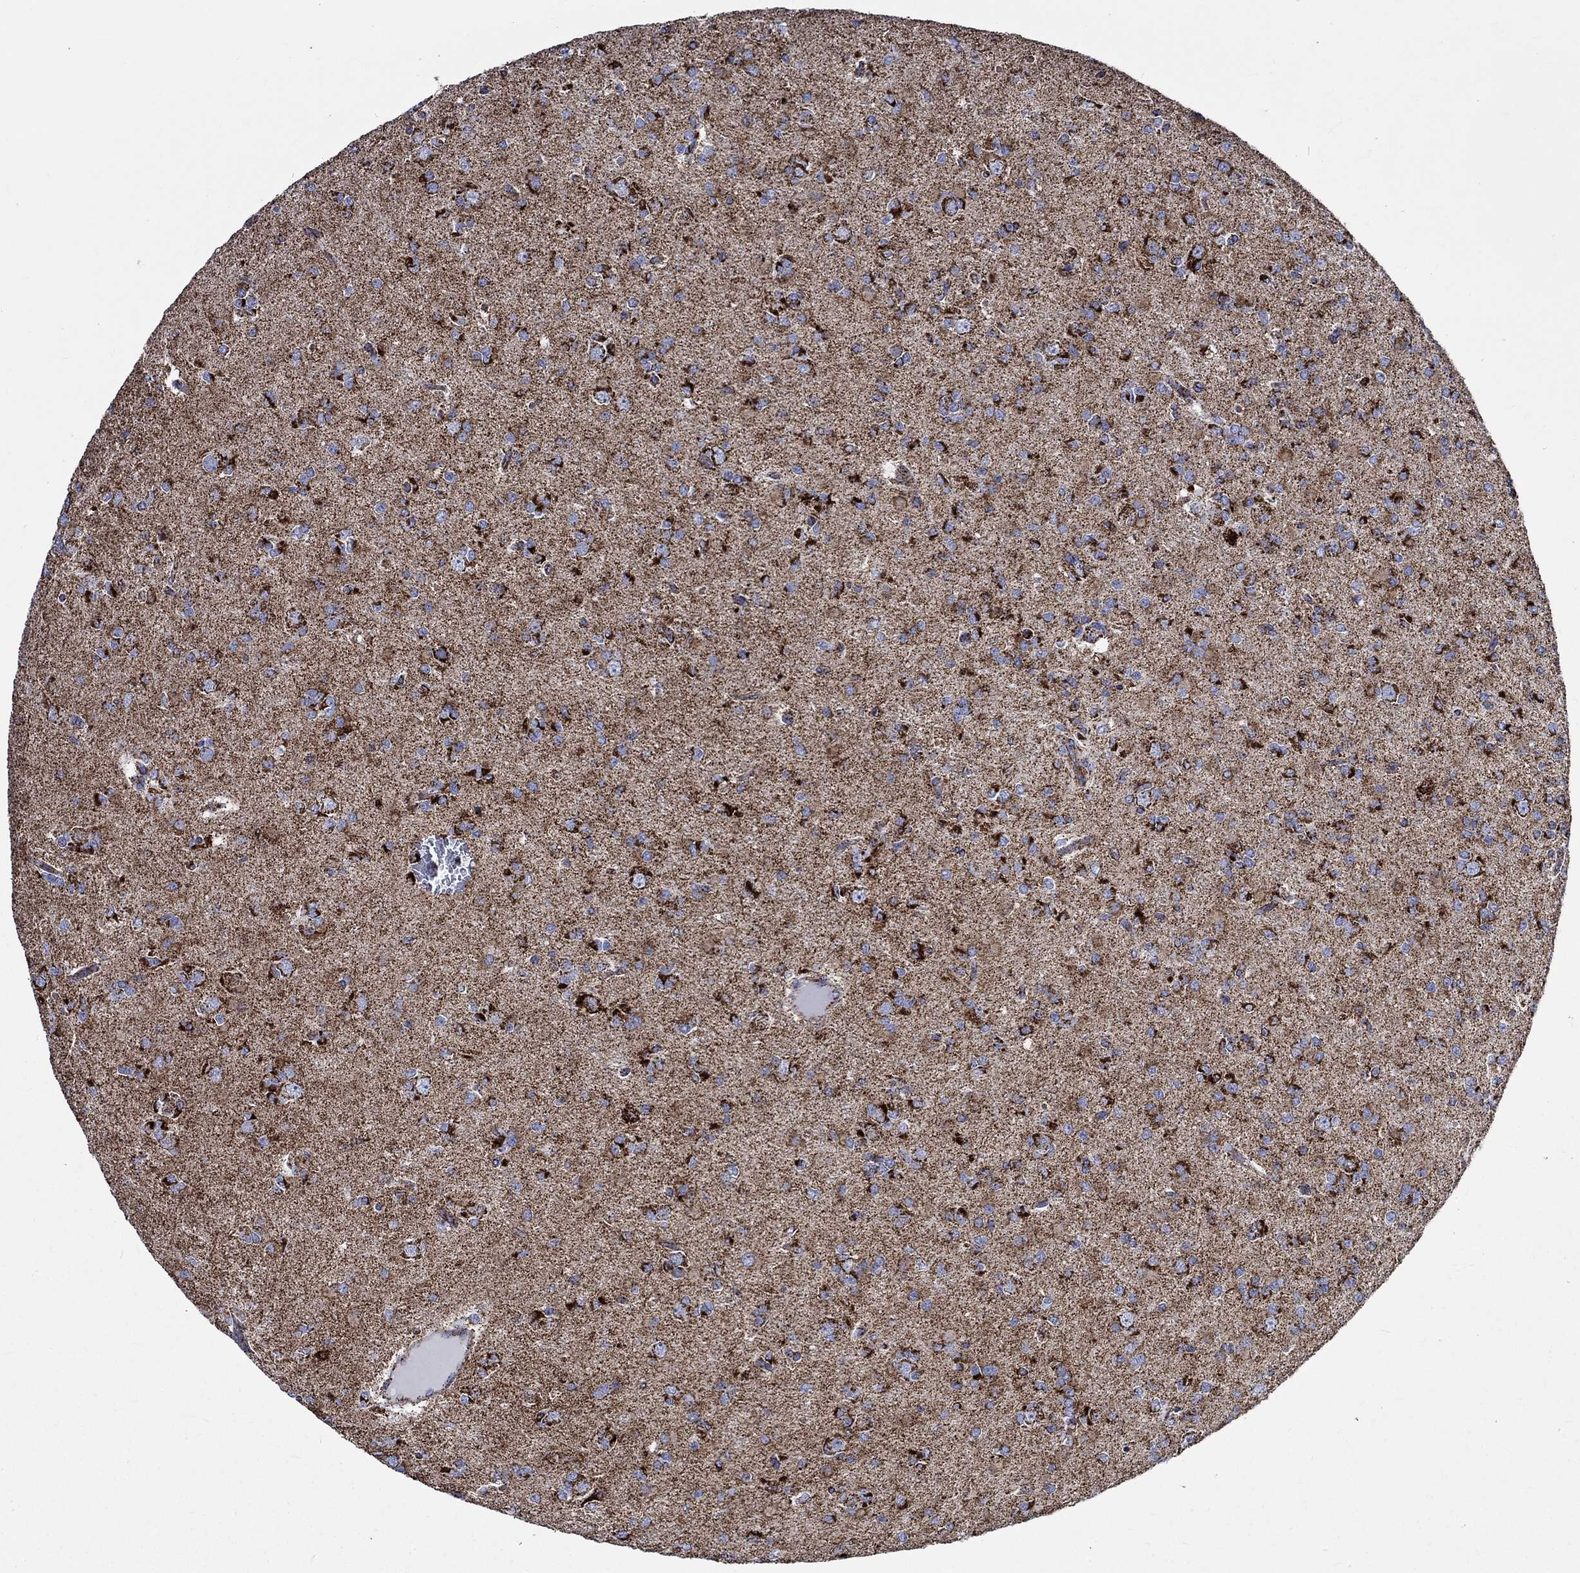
{"staining": {"intensity": "strong", "quantity": "25%-75%", "location": "cytoplasmic/membranous"}, "tissue": "glioma", "cell_type": "Tumor cells", "image_type": "cancer", "snomed": [{"axis": "morphology", "description": "Glioma, malignant, Low grade"}, {"axis": "topography", "description": "Brain"}], "caption": "High-power microscopy captured an IHC histopathology image of glioma, revealing strong cytoplasmic/membranous staining in about 25%-75% of tumor cells.", "gene": "RCE1", "patient": {"sex": "male", "age": 27}}